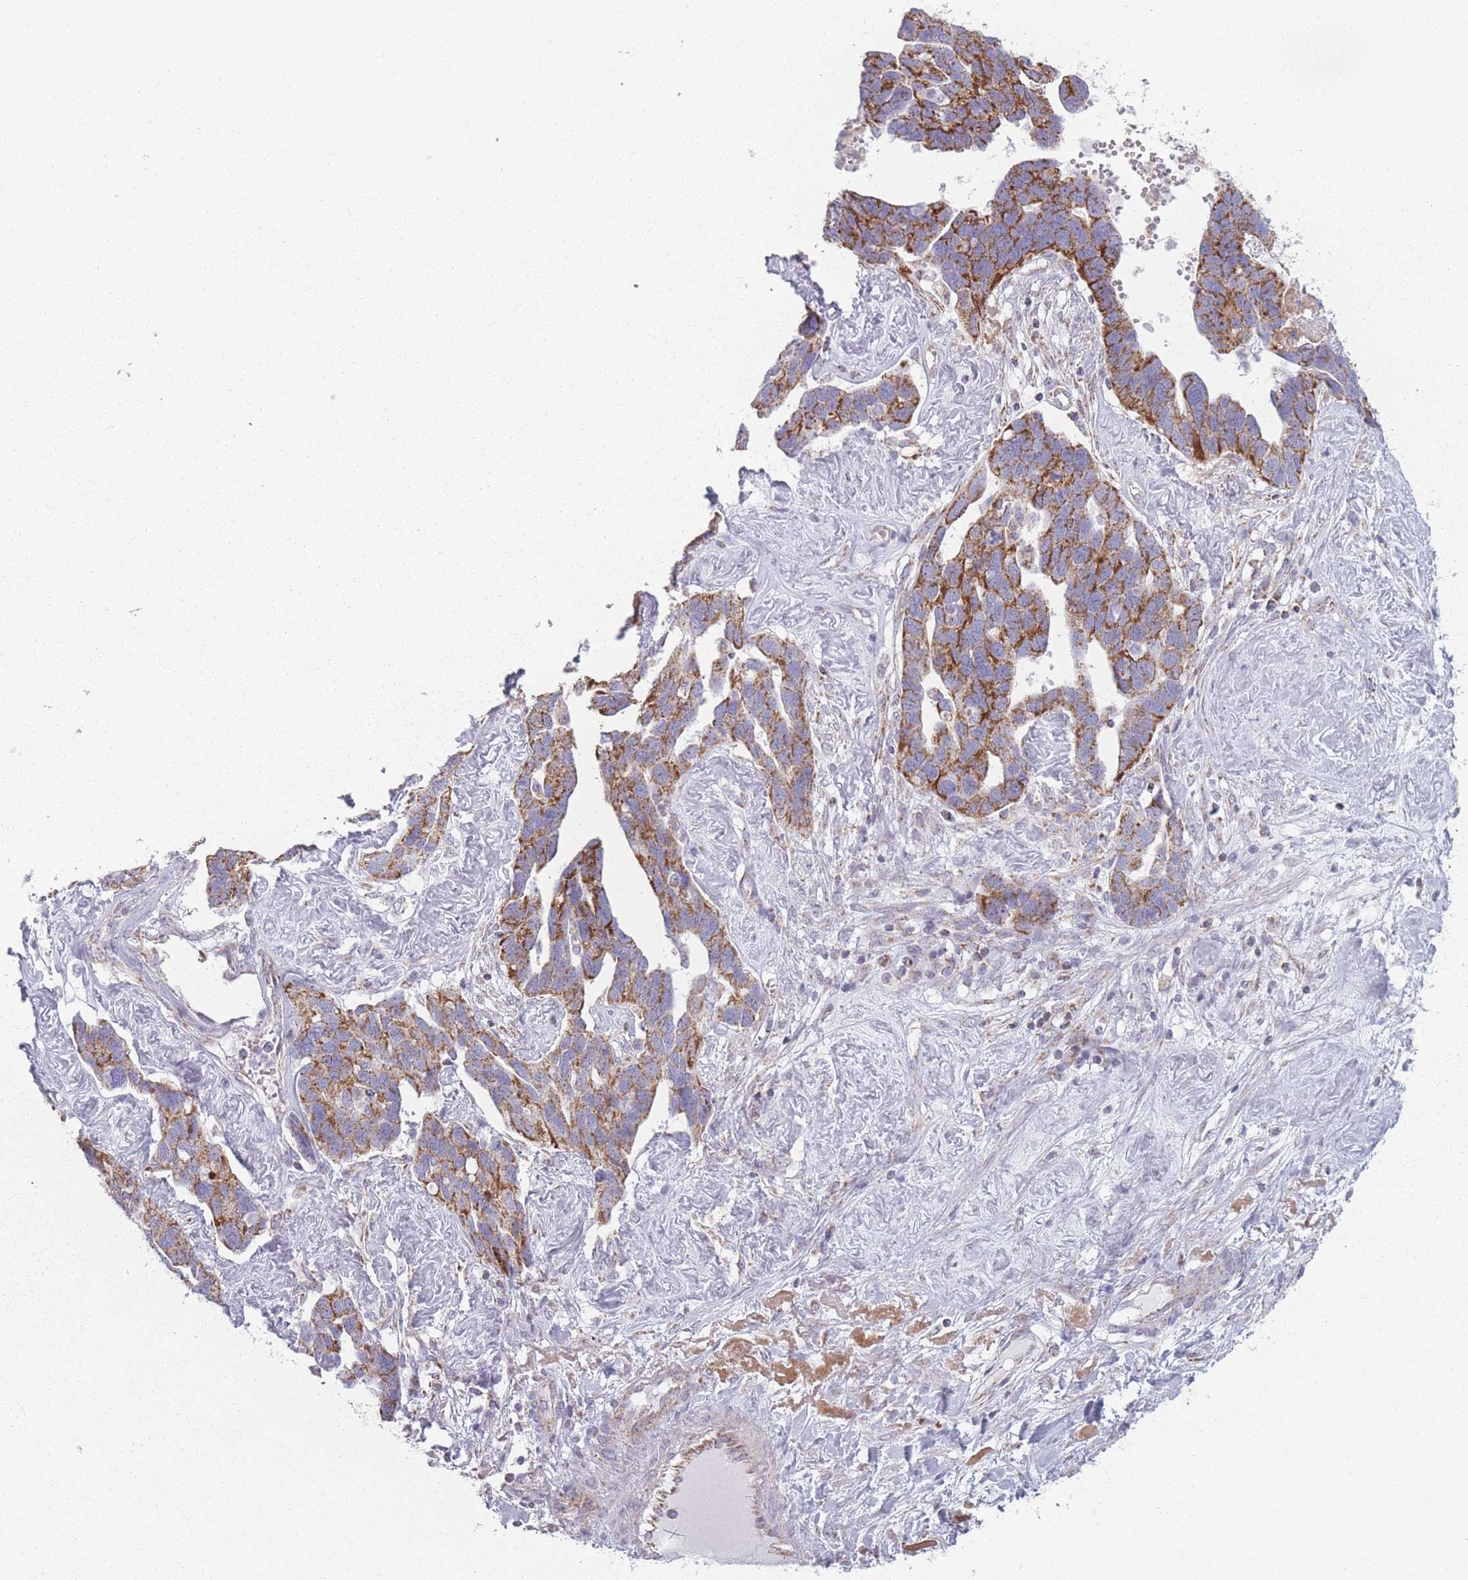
{"staining": {"intensity": "strong", "quantity": ">75%", "location": "cytoplasmic/membranous"}, "tissue": "ovarian cancer", "cell_type": "Tumor cells", "image_type": "cancer", "snomed": [{"axis": "morphology", "description": "Cystadenocarcinoma, serous, NOS"}, {"axis": "topography", "description": "Ovary"}], "caption": "Protein positivity by immunohistochemistry demonstrates strong cytoplasmic/membranous positivity in about >75% of tumor cells in serous cystadenocarcinoma (ovarian).", "gene": "DCHS1", "patient": {"sex": "female", "age": 54}}